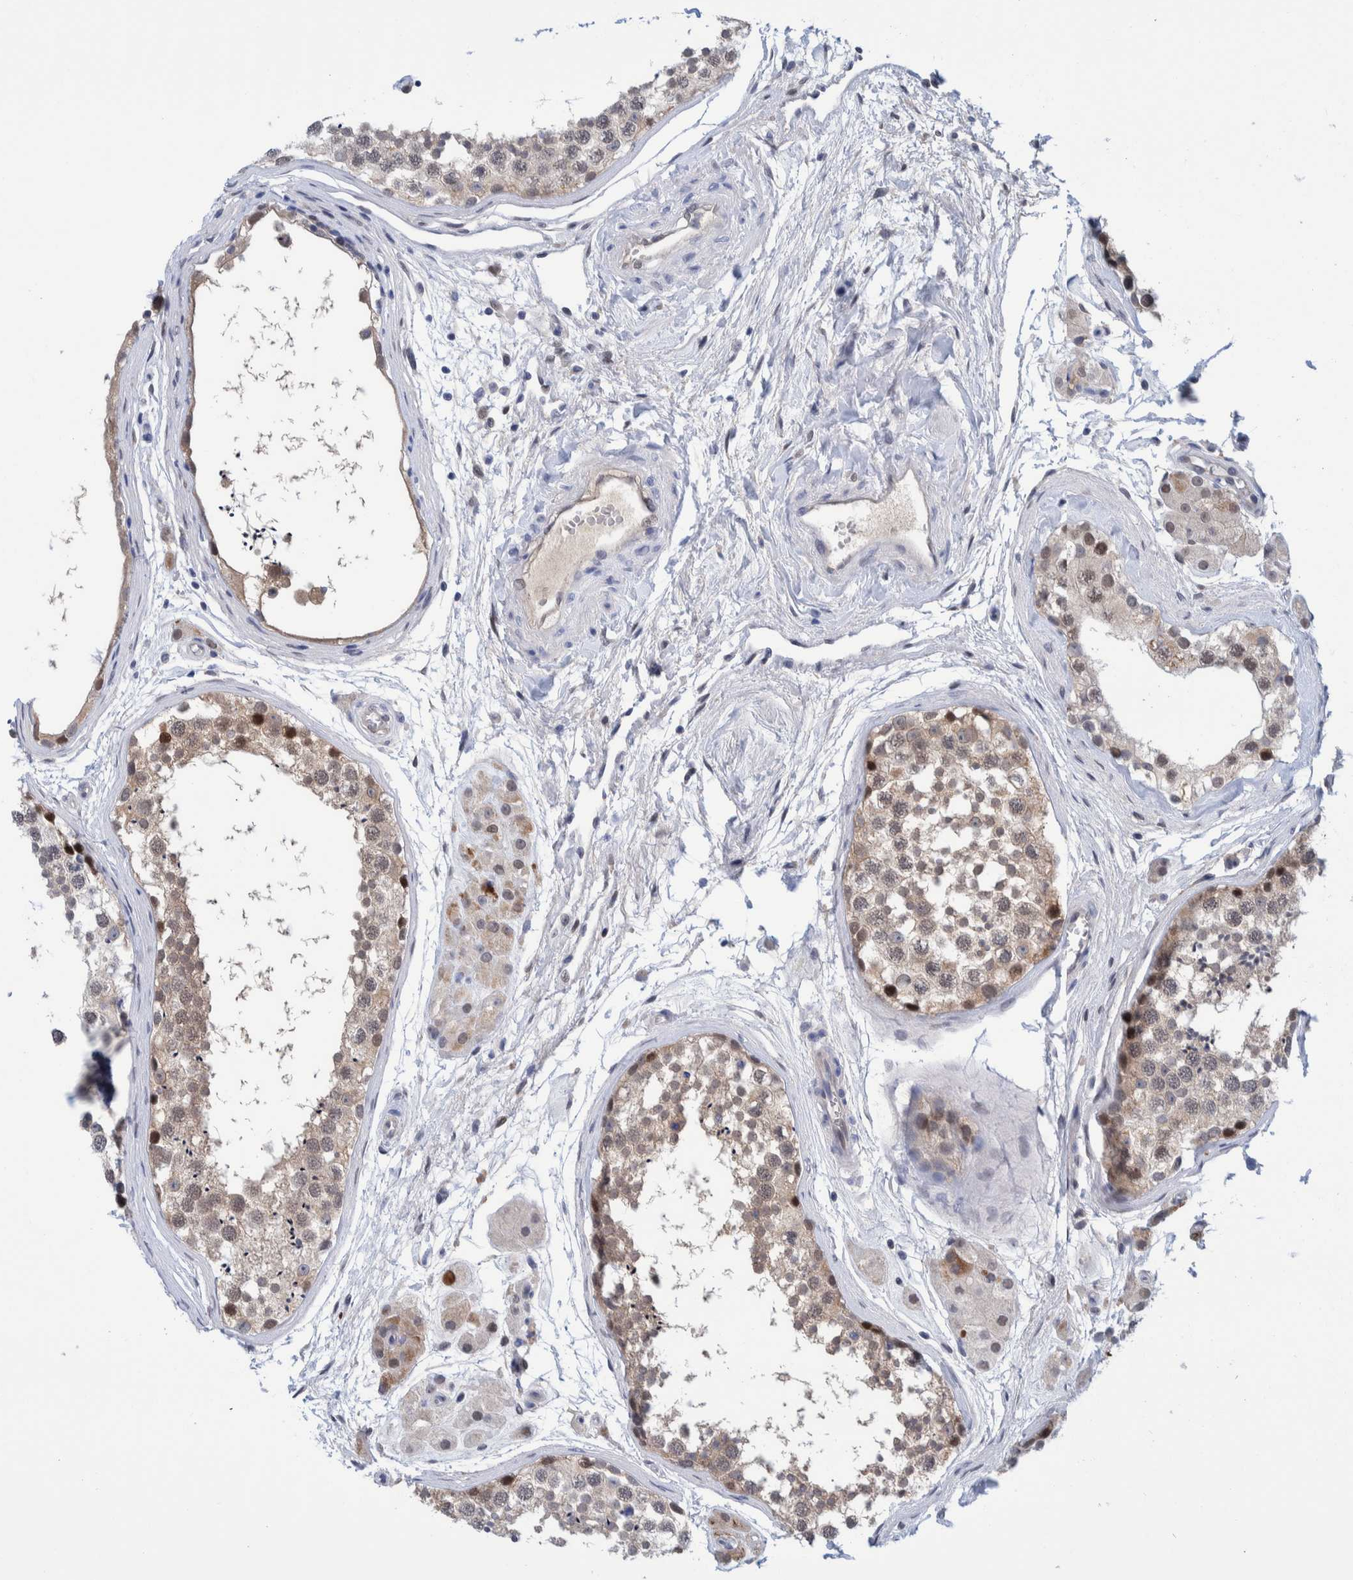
{"staining": {"intensity": "weak", "quantity": ">75%", "location": "cytoplasmic/membranous,nuclear"}, "tissue": "testis", "cell_type": "Cells in seminiferous ducts", "image_type": "normal", "snomed": [{"axis": "morphology", "description": "Normal tissue, NOS"}, {"axis": "topography", "description": "Testis"}], "caption": "Testis was stained to show a protein in brown. There is low levels of weak cytoplasmic/membranous,nuclear positivity in about >75% of cells in seminiferous ducts. (DAB (3,3'-diaminobenzidine) IHC, brown staining for protein, blue staining for nuclei).", "gene": "PFAS", "patient": {"sex": "male", "age": 56}}